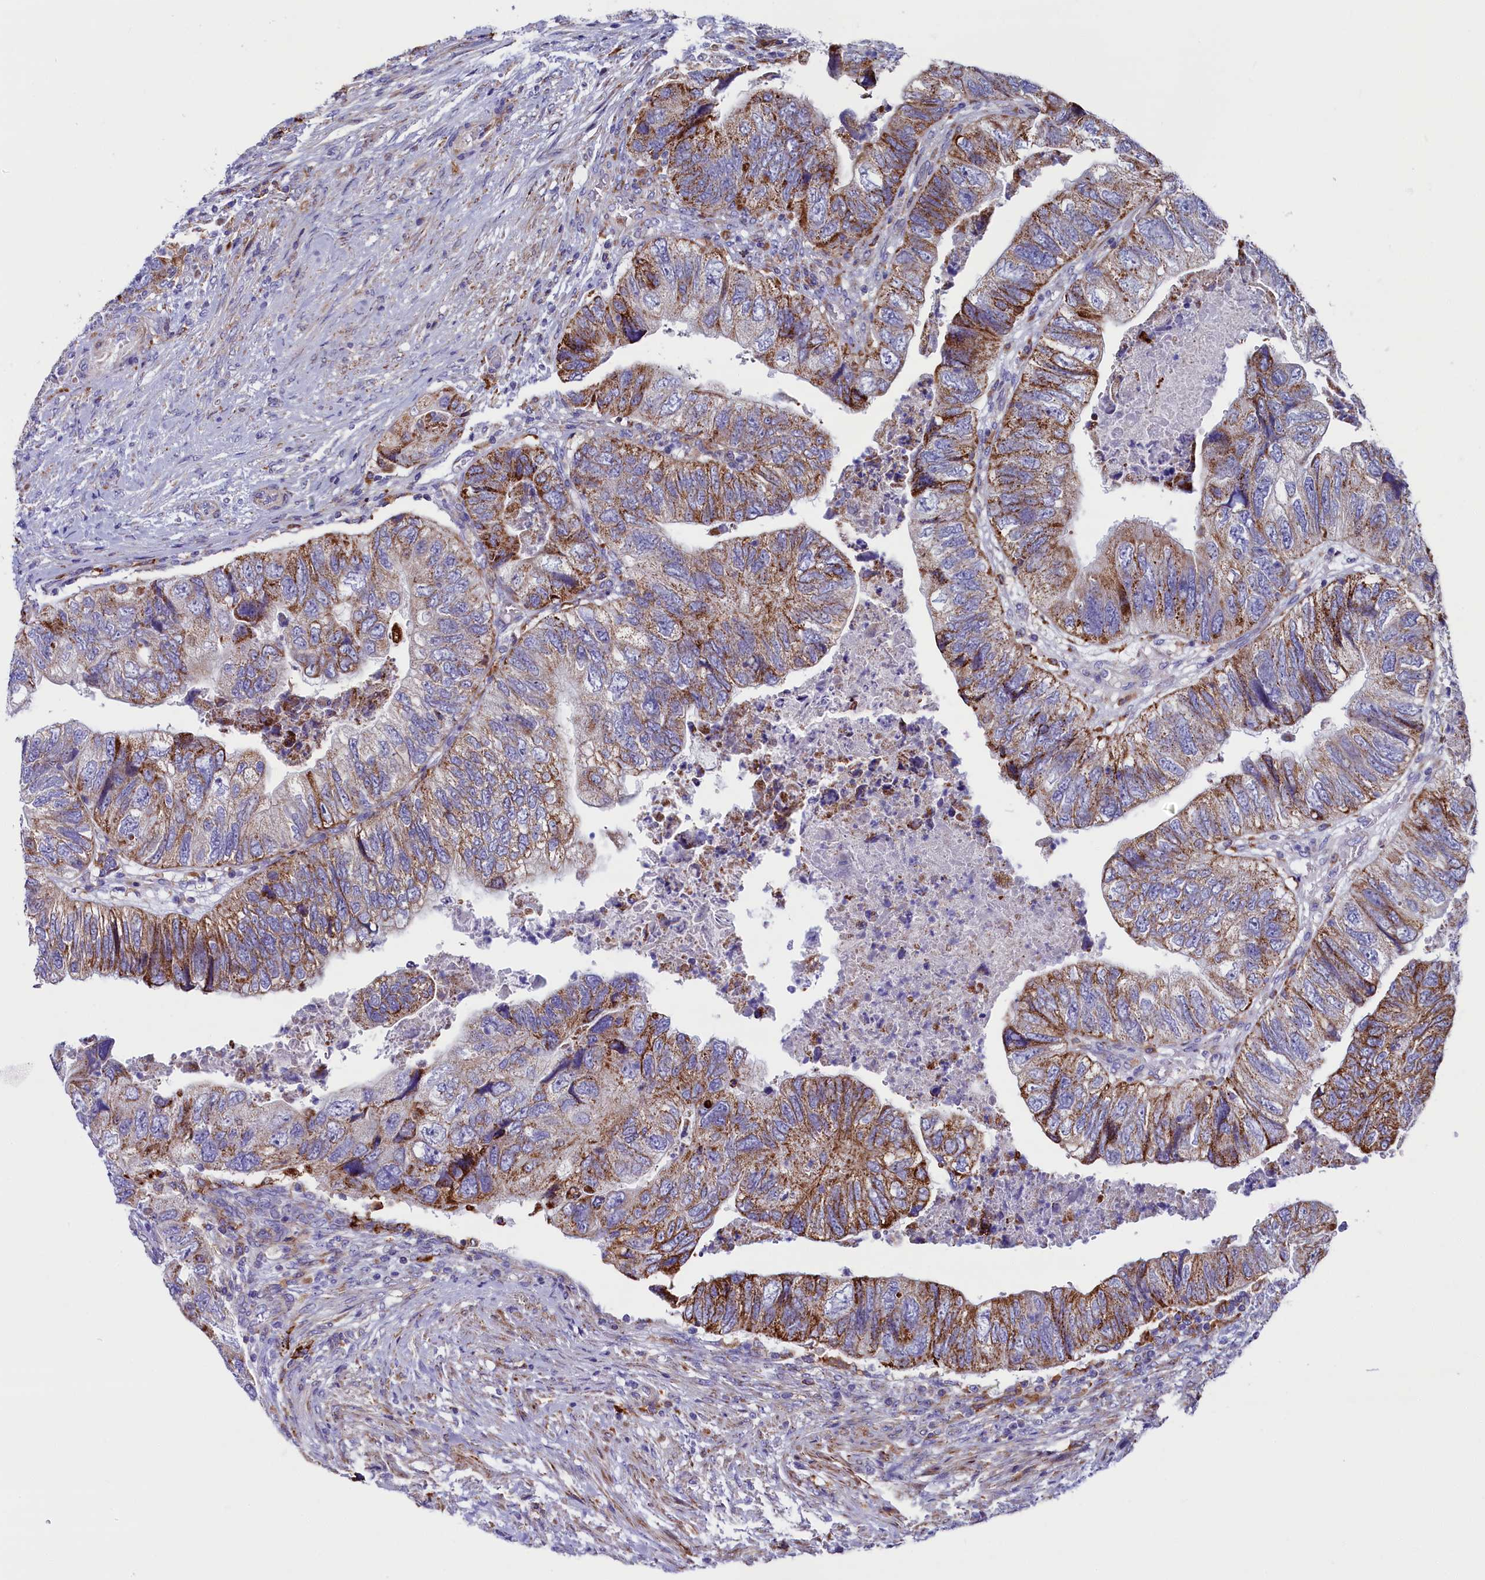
{"staining": {"intensity": "moderate", "quantity": ">75%", "location": "cytoplasmic/membranous"}, "tissue": "colorectal cancer", "cell_type": "Tumor cells", "image_type": "cancer", "snomed": [{"axis": "morphology", "description": "Adenocarcinoma, NOS"}, {"axis": "topography", "description": "Rectum"}], "caption": "Colorectal cancer (adenocarcinoma) stained with a protein marker shows moderate staining in tumor cells.", "gene": "IL20RA", "patient": {"sex": "male", "age": 63}}